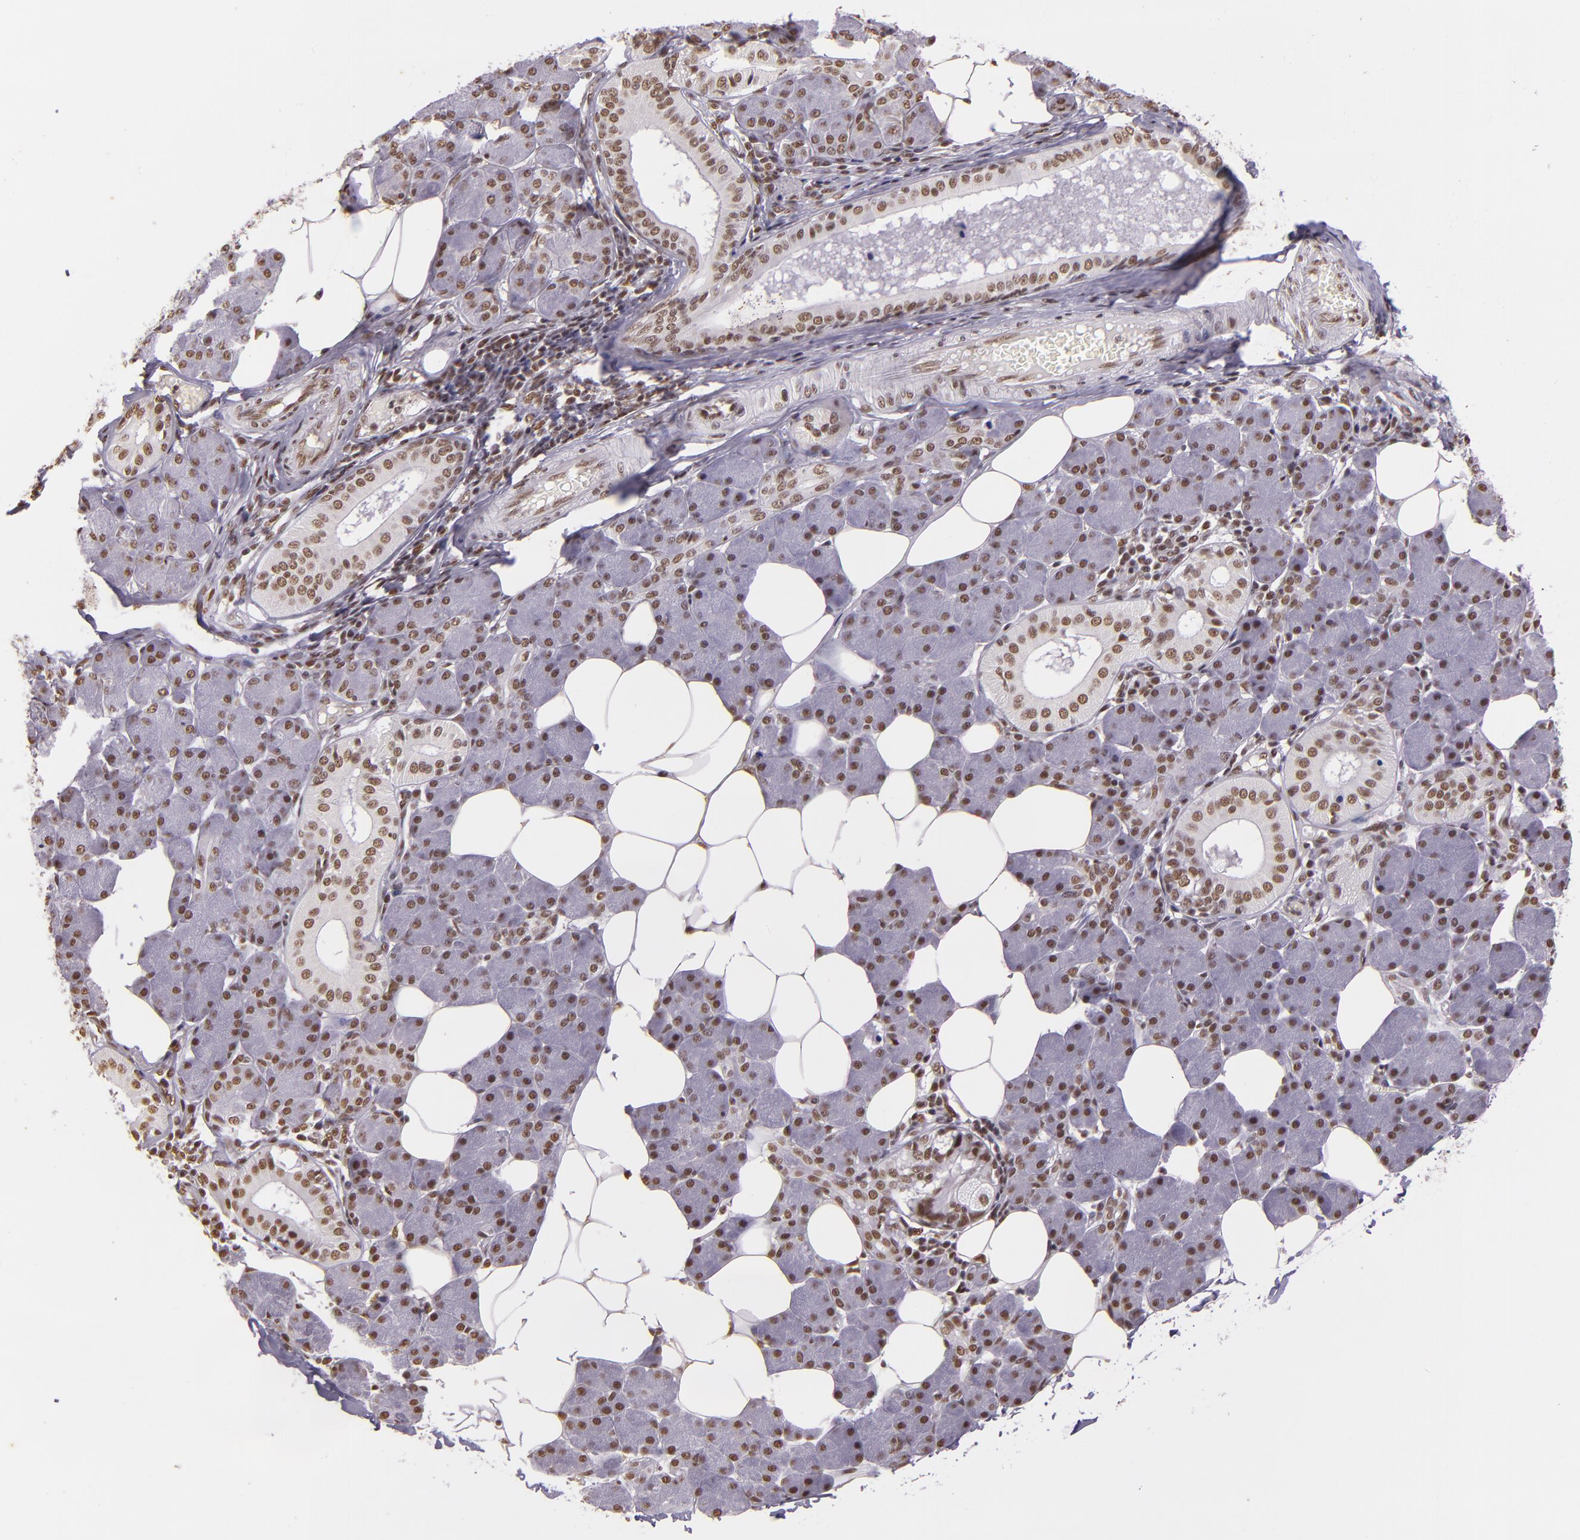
{"staining": {"intensity": "moderate", "quantity": ">75%", "location": "nuclear"}, "tissue": "salivary gland", "cell_type": "Glandular cells", "image_type": "normal", "snomed": [{"axis": "morphology", "description": "Normal tissue, NOS"}, {"axis": "morphology", "description": "Adenoma, NOS"}, {"axis": "topography", "description": "Salivary gland"}], "caption": "Benign salivary gland displays moderate nuclear positivity in about >75% of glandular cells.", "gene": "USF1", "patient": {"sex": "female", "age": 32}}